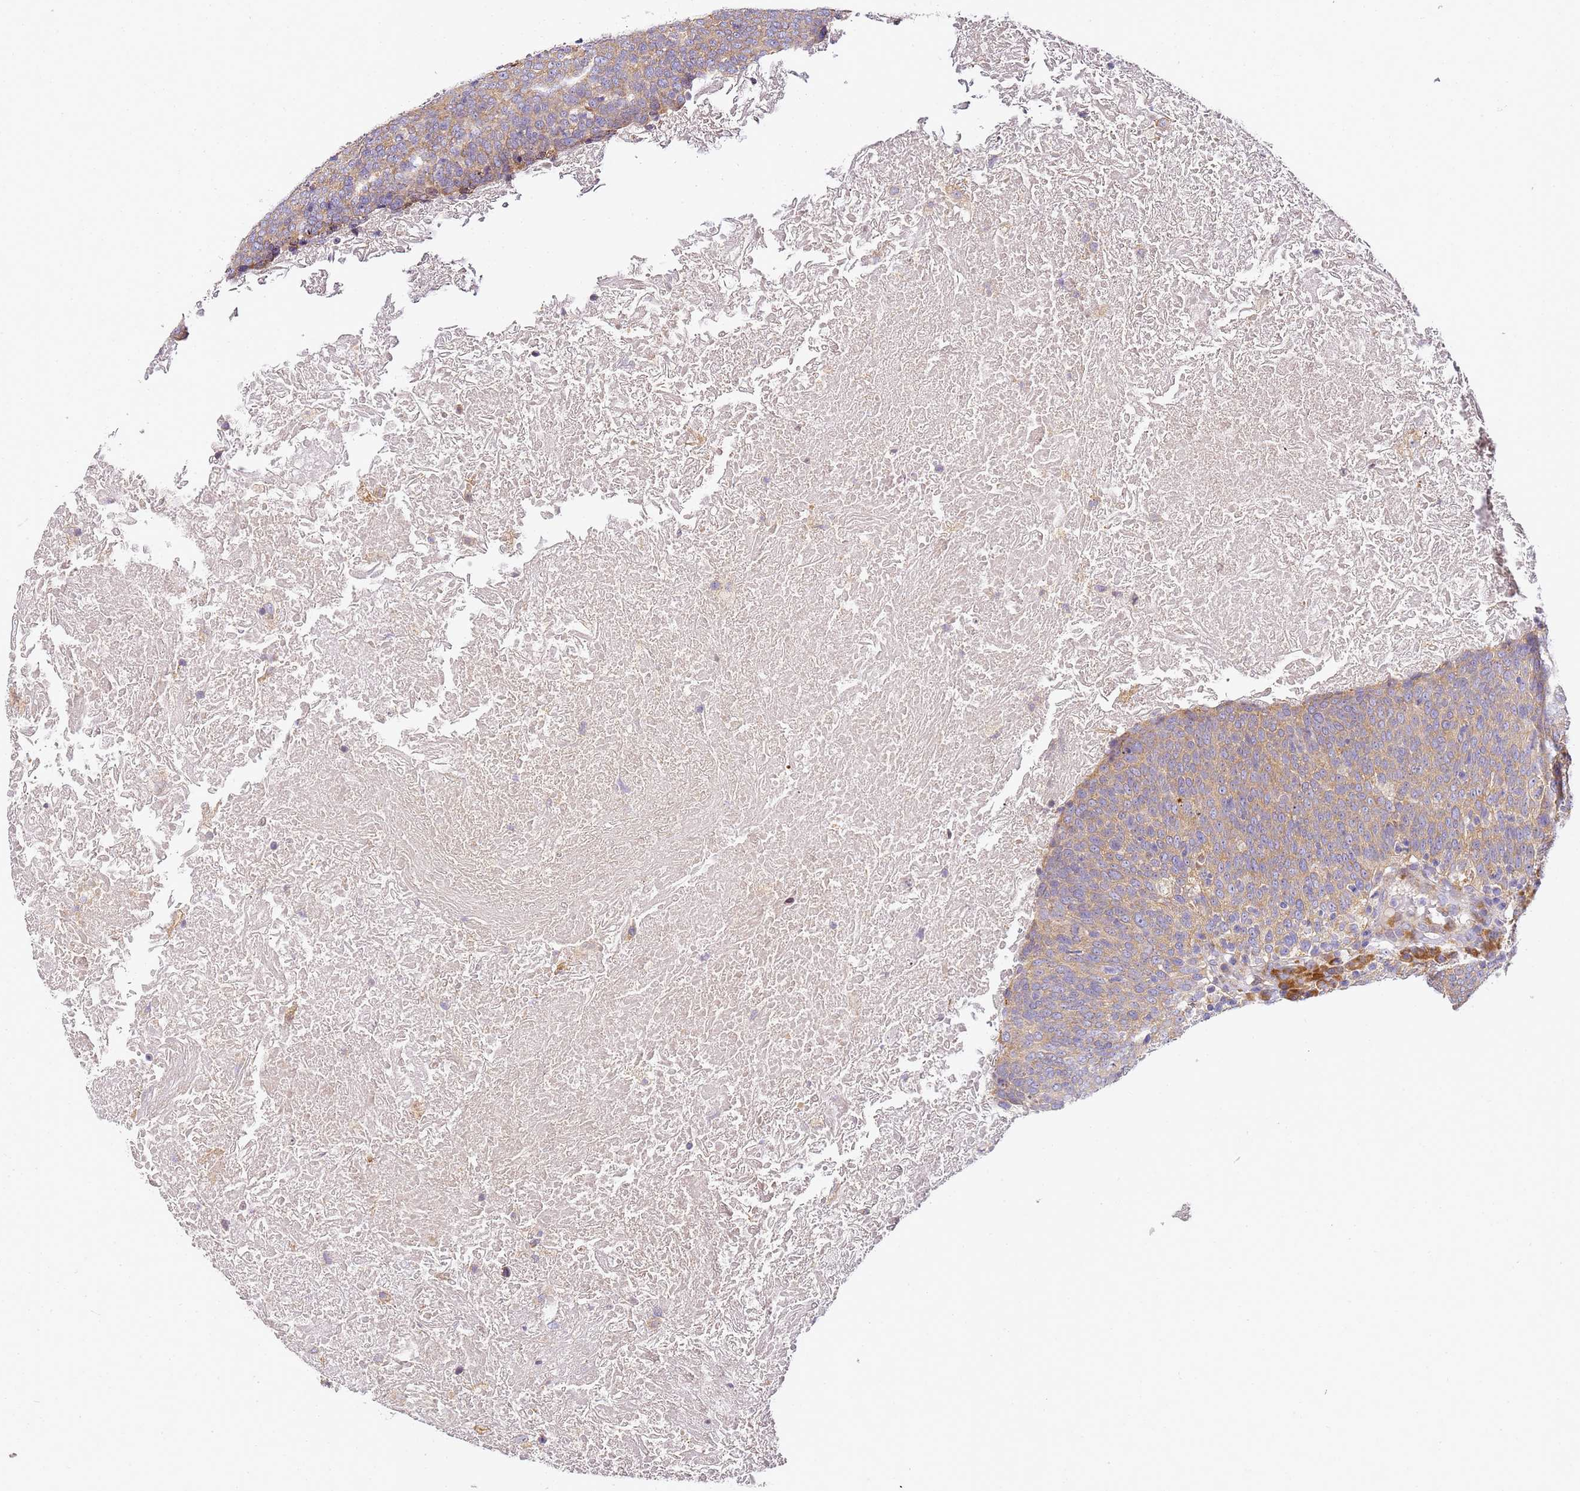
{"staining": {"intensity": "moderate", "quantity": ">75%", "location": "cytoplasmic/membranous"}, "tissue": "head and neck cancer", "cell_type": "Tumor cells", "image_type": "cancer", "snomed": [{"axis": "morphology", "description": "Squamous cell carcinoma, NOS"}, {"axis": "morphology", "description": "Squamous cell carcinoma, metastatic, NOS"}, {"axis": "topography", "description": "Lymph node"}, {"axis": "topography", "description": "Head-Neck"}], "caption": "High-power microscopy captured an IHC photomicrograph of head and neck metastatic squamous cell carcinoma, revealing moderate cytoplasmic/membranous expression in approximately >75% of tumor cells. The staining is performed using DAB (3,3'-diaminobenzidine) brown chromogen to label protein expression. The nuclei are counter-stained blue using hematoxylin.", "gene": "RPL13A", "patient": {"sex": "male", "age": 62}}